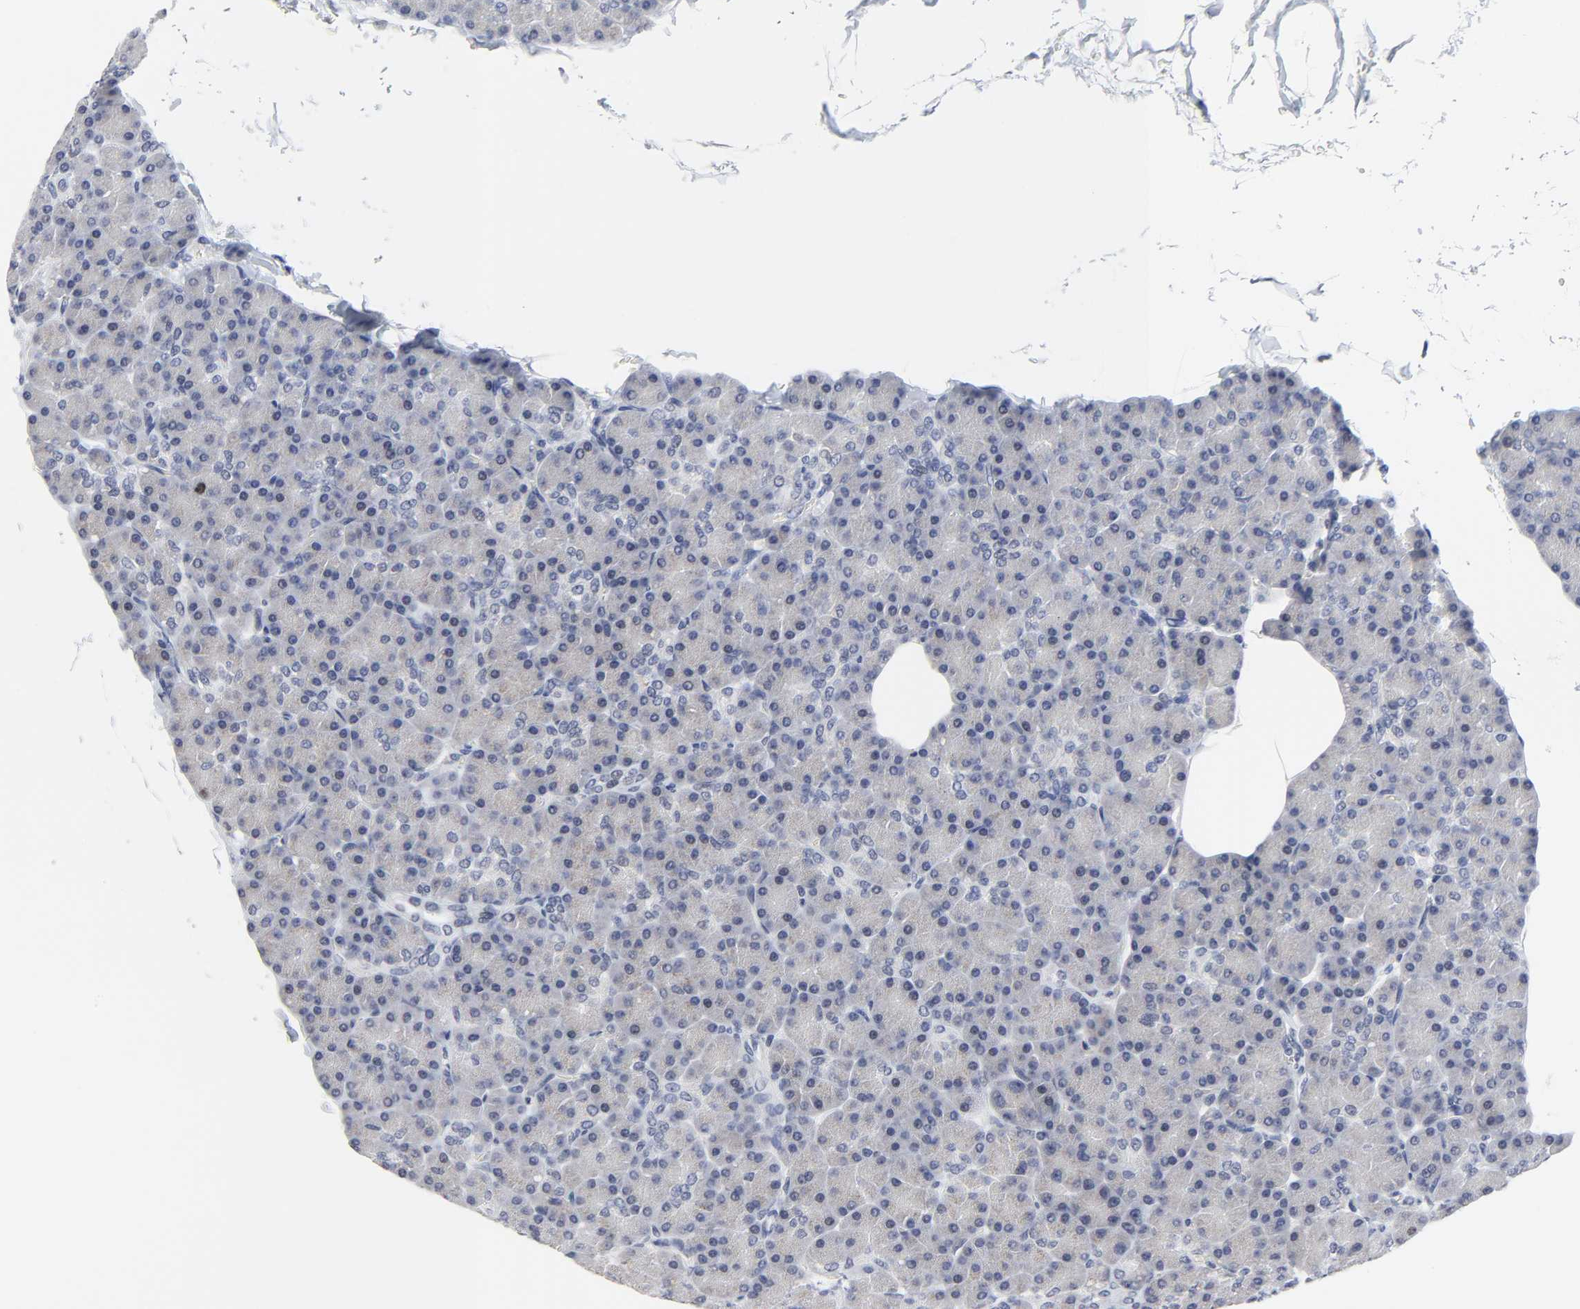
{"staining": {"intensity": "negative", "quantity": "none", "location": "none"}, "tissue": "pancreas", "cell_type": "Exocrine glandular cells", "image_type": "normal", "snomed": [{"axis": "morphology", "description": "Normal tissue, NOS"}, {"axis": "topography", "description": "Pancreas"}], "caption": "Immunohistochemistry photomicrograph of benign human pancreas stained for a protein (brown), which exhibits no expression in exocrine glandular cells.", "gene": "ZNF589", "patient": {"sex": "female", "age": 43}}